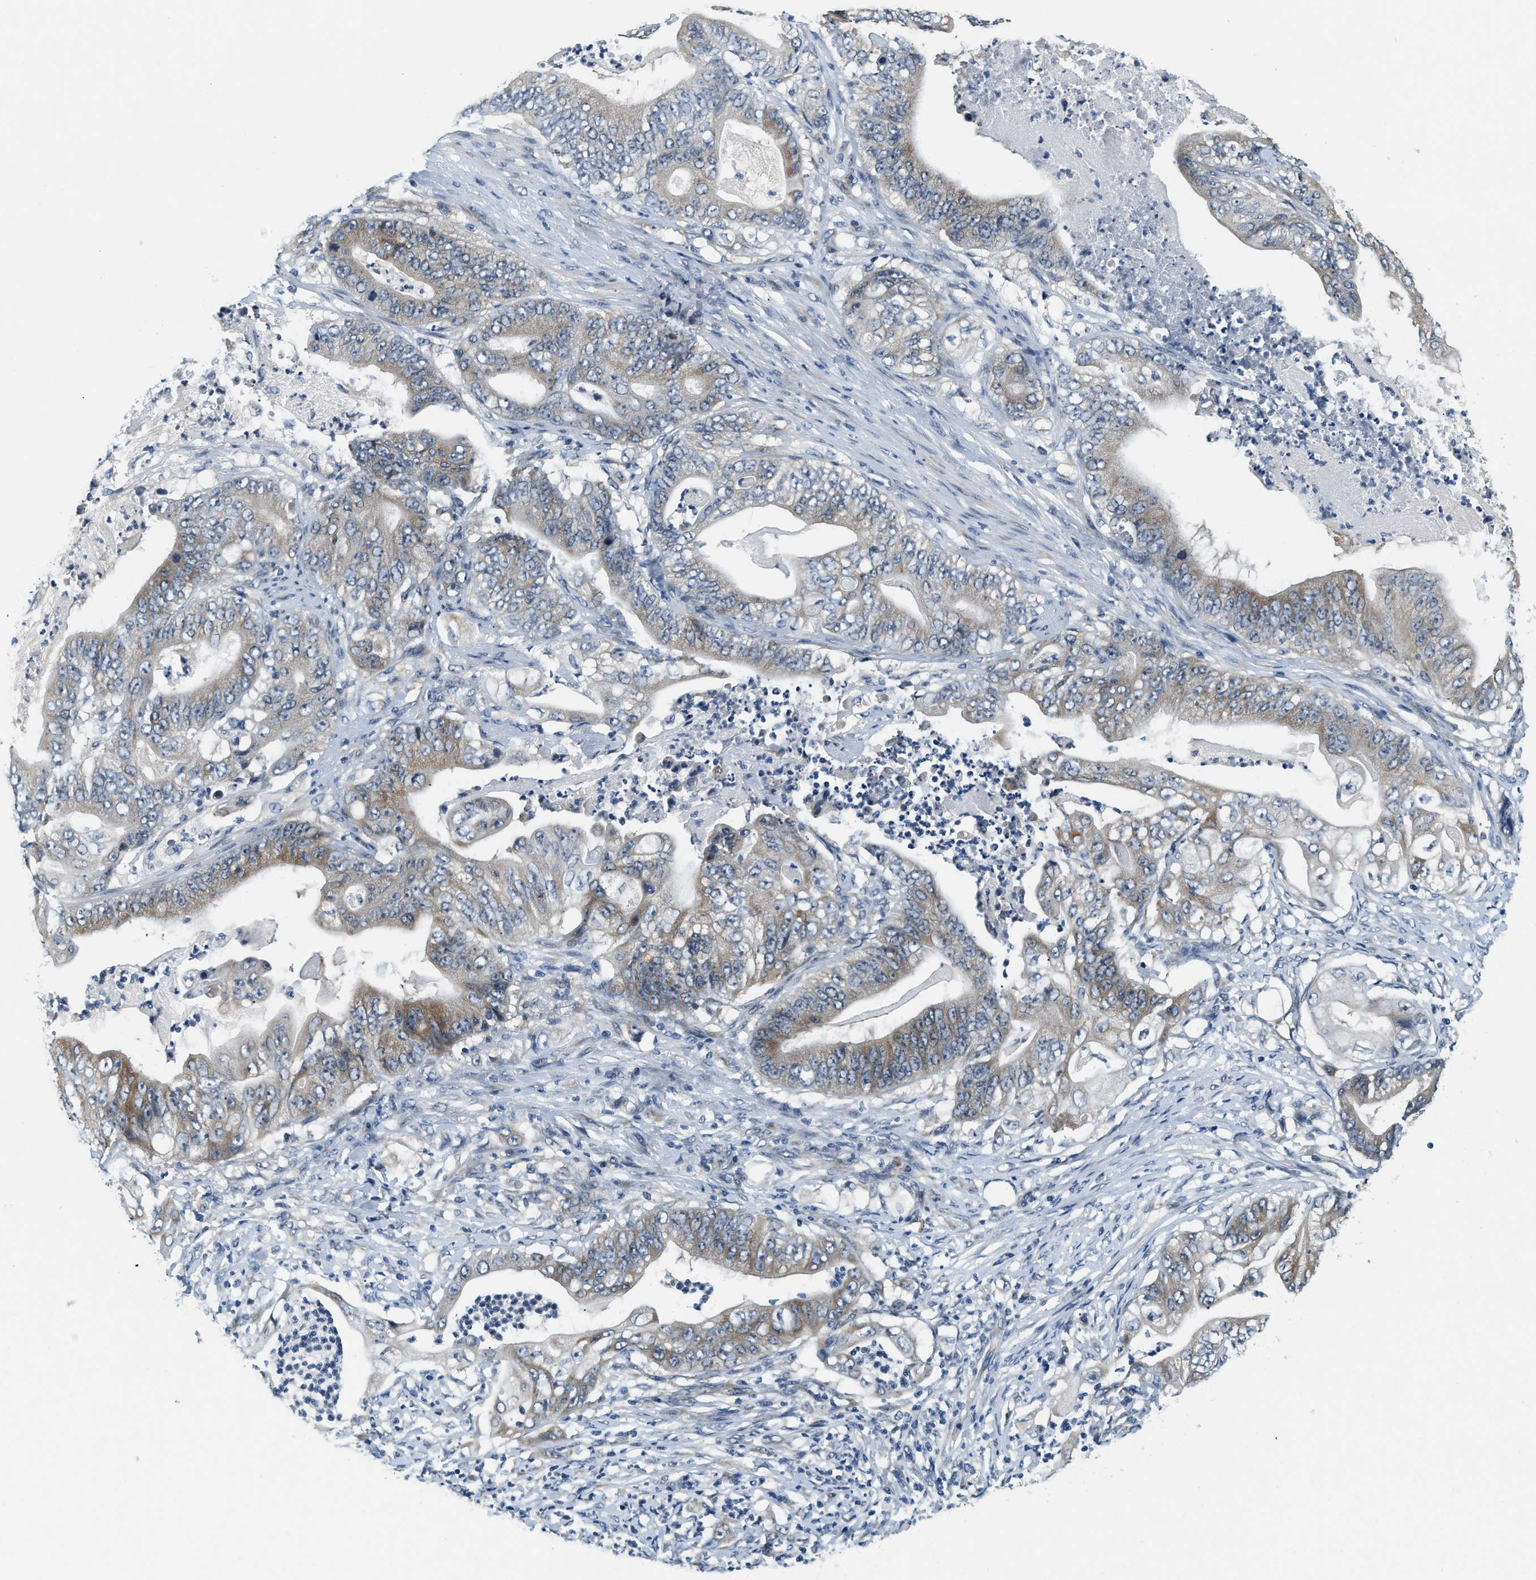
{"staining": {"intensity": "weak", "quantity": "25%-75%", "location": "cytoplasmic/membranous"}, "tissue": "stomach cancer", "cell_type": "Tumor cells", "image_type": "cancer", "snomed": [{"axis": "morphology", "description": "Adenocarcinoma, NOS"}, {"axis": "topography", "description": "Stomach"}], "caption": "Immunohistochemistry staining of stomach cancer (adenocarcinoma), which reveals low levels of weak cytoplasmic/membranous expression in approximately 25%-75% of tumor cells indicating weak cytoplasmic/membranous protein expression. The staining was performed using DAB (3,3'-diaminobenzidine) (brown) for protein detection and nuclei were counterstained in hematoxylin (blue).", "gene": "YAE1", "patient": {"sex": "female", "age": 73}}